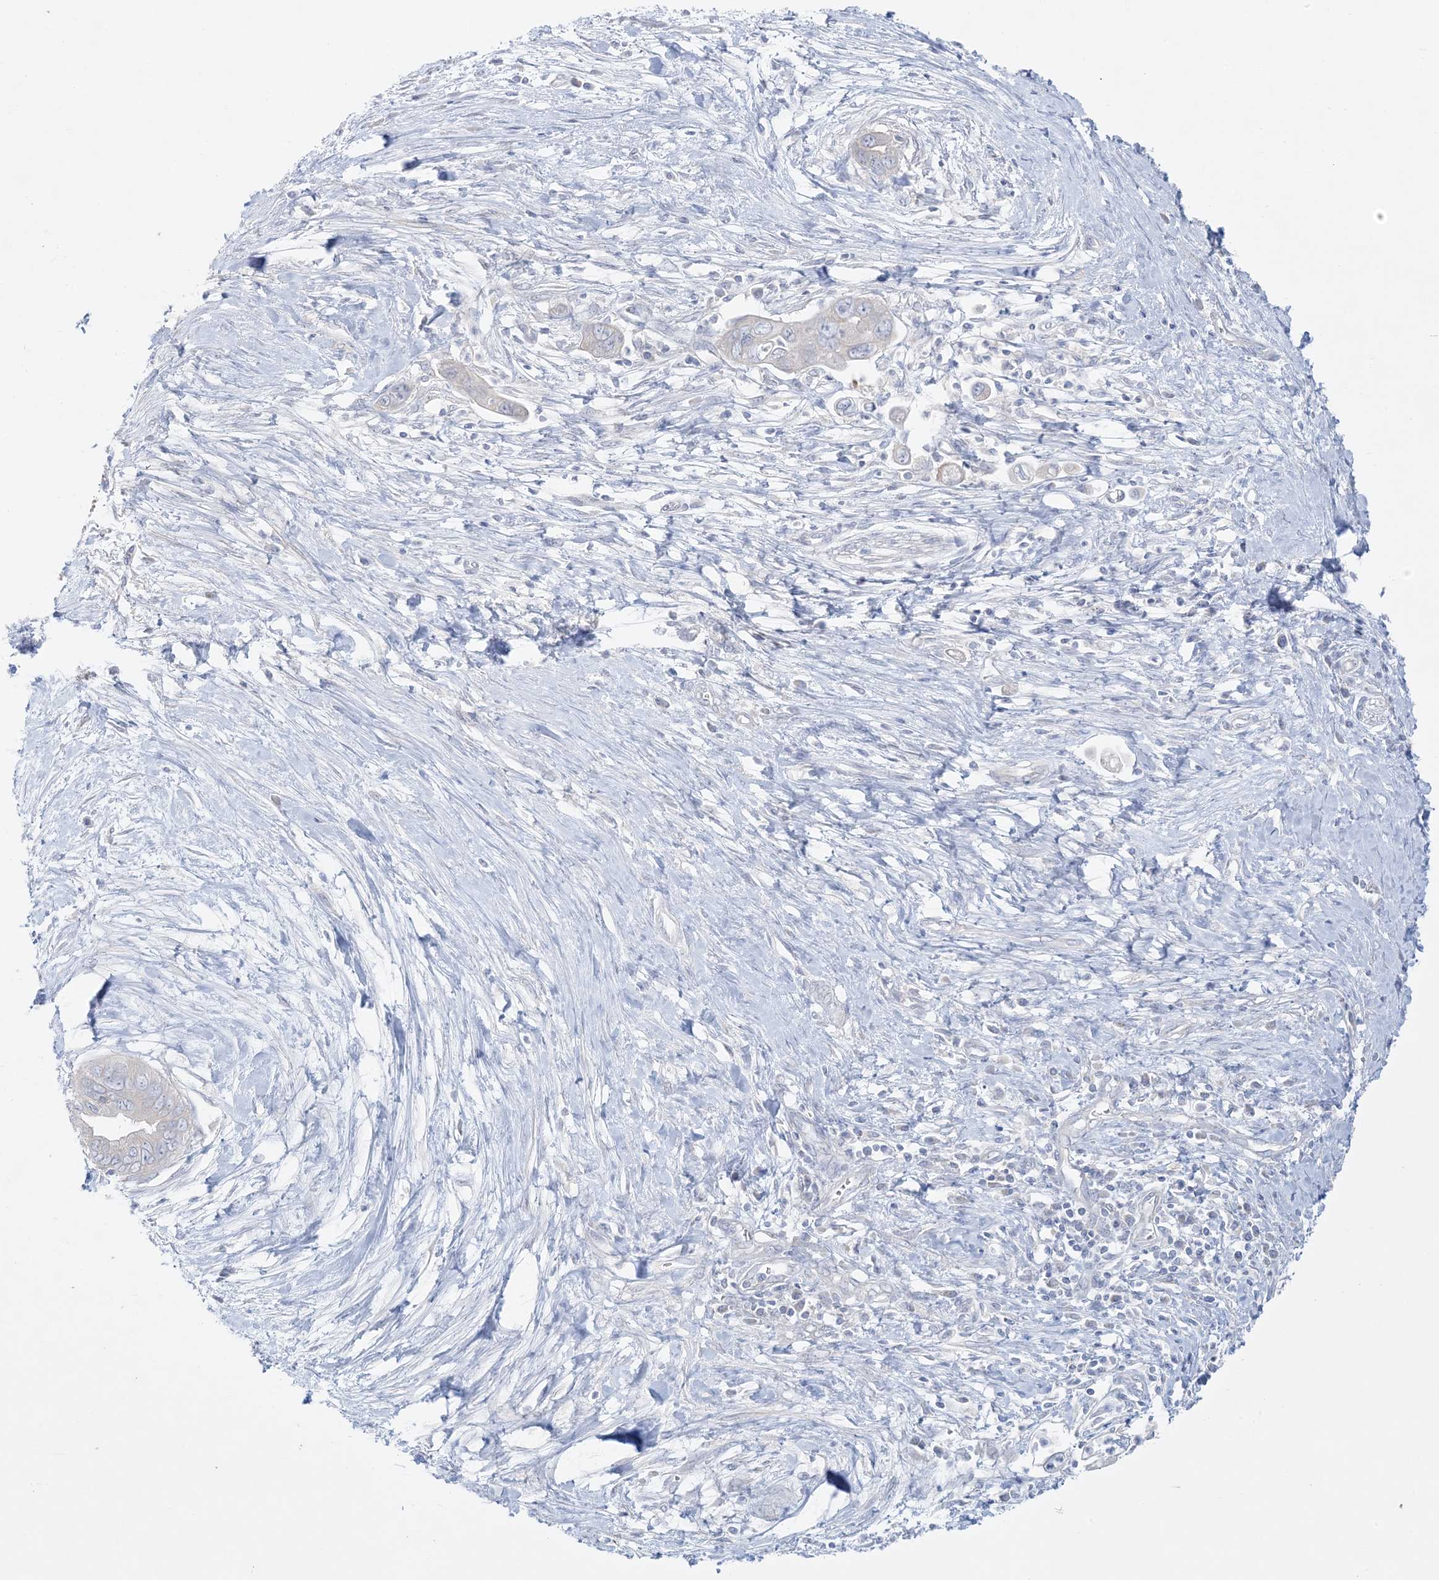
{"staining": {"intensity": "negative", "quantity": "none", "location": "none"}, "tissue": "pancreatic cancer", "cell_type": "Tumor cells", "image_type": "cancer", "snomed": [{"axis": "morphology", "description": "Adenocarcinoma, NOS"}, {"axis": "topography", "description": "Pancreas"}], "caption": "Immunohistochemistry (IHC) micrograph of neoplastic tissue: human adenocarcinoma (pancreatic) stained with DAB (3,3'-diaminobenzidine) exhibits no significant protein staining in tumor cells. (Immunohistochemistry, brightfield microscopy, high magnification).", "gene": "FAM184A", "patient": {"sex": "male", "age": 75}}